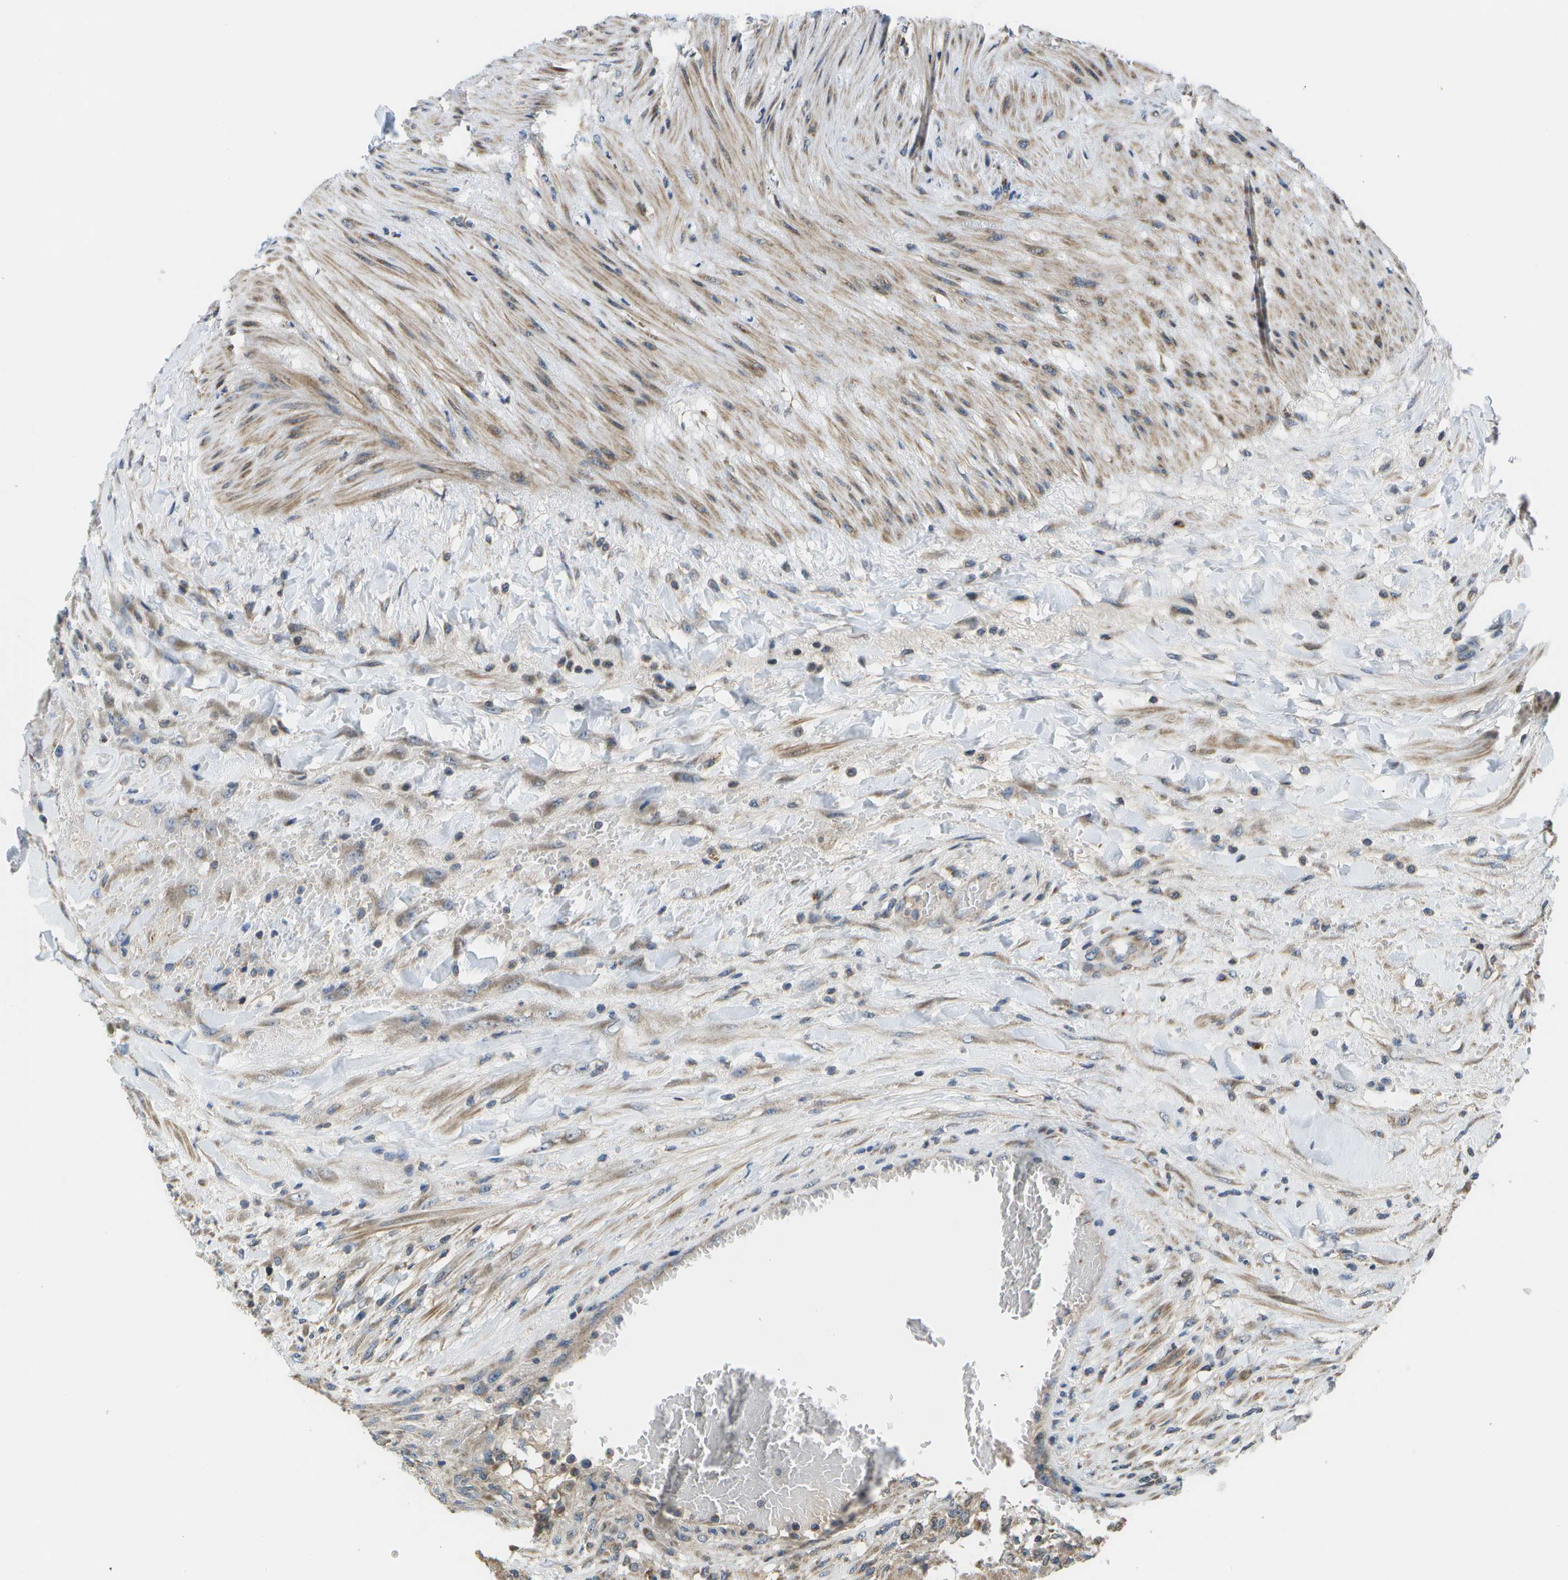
{"staining": {"intensity": "weak", "quantity": ">75%", "location": "cytoplasmic/membranous"}, "tissue": "testis cancer", "cell_type": "Tumor cells", "image_type": "cancer", "snomed": [{"axis": "morphology", "description": "Seminoma, NOS"}, {"axis": "topography", "description": "Testis"}], "caption": "Immunohistochemistry (IHC) of human seminoma (testis) shows low levels of weak cytoplasmic/membranous expression in approximately >75% of tumor cells.", "gene": "HADHA", "patient": {"sex": "male", "age": 59}}